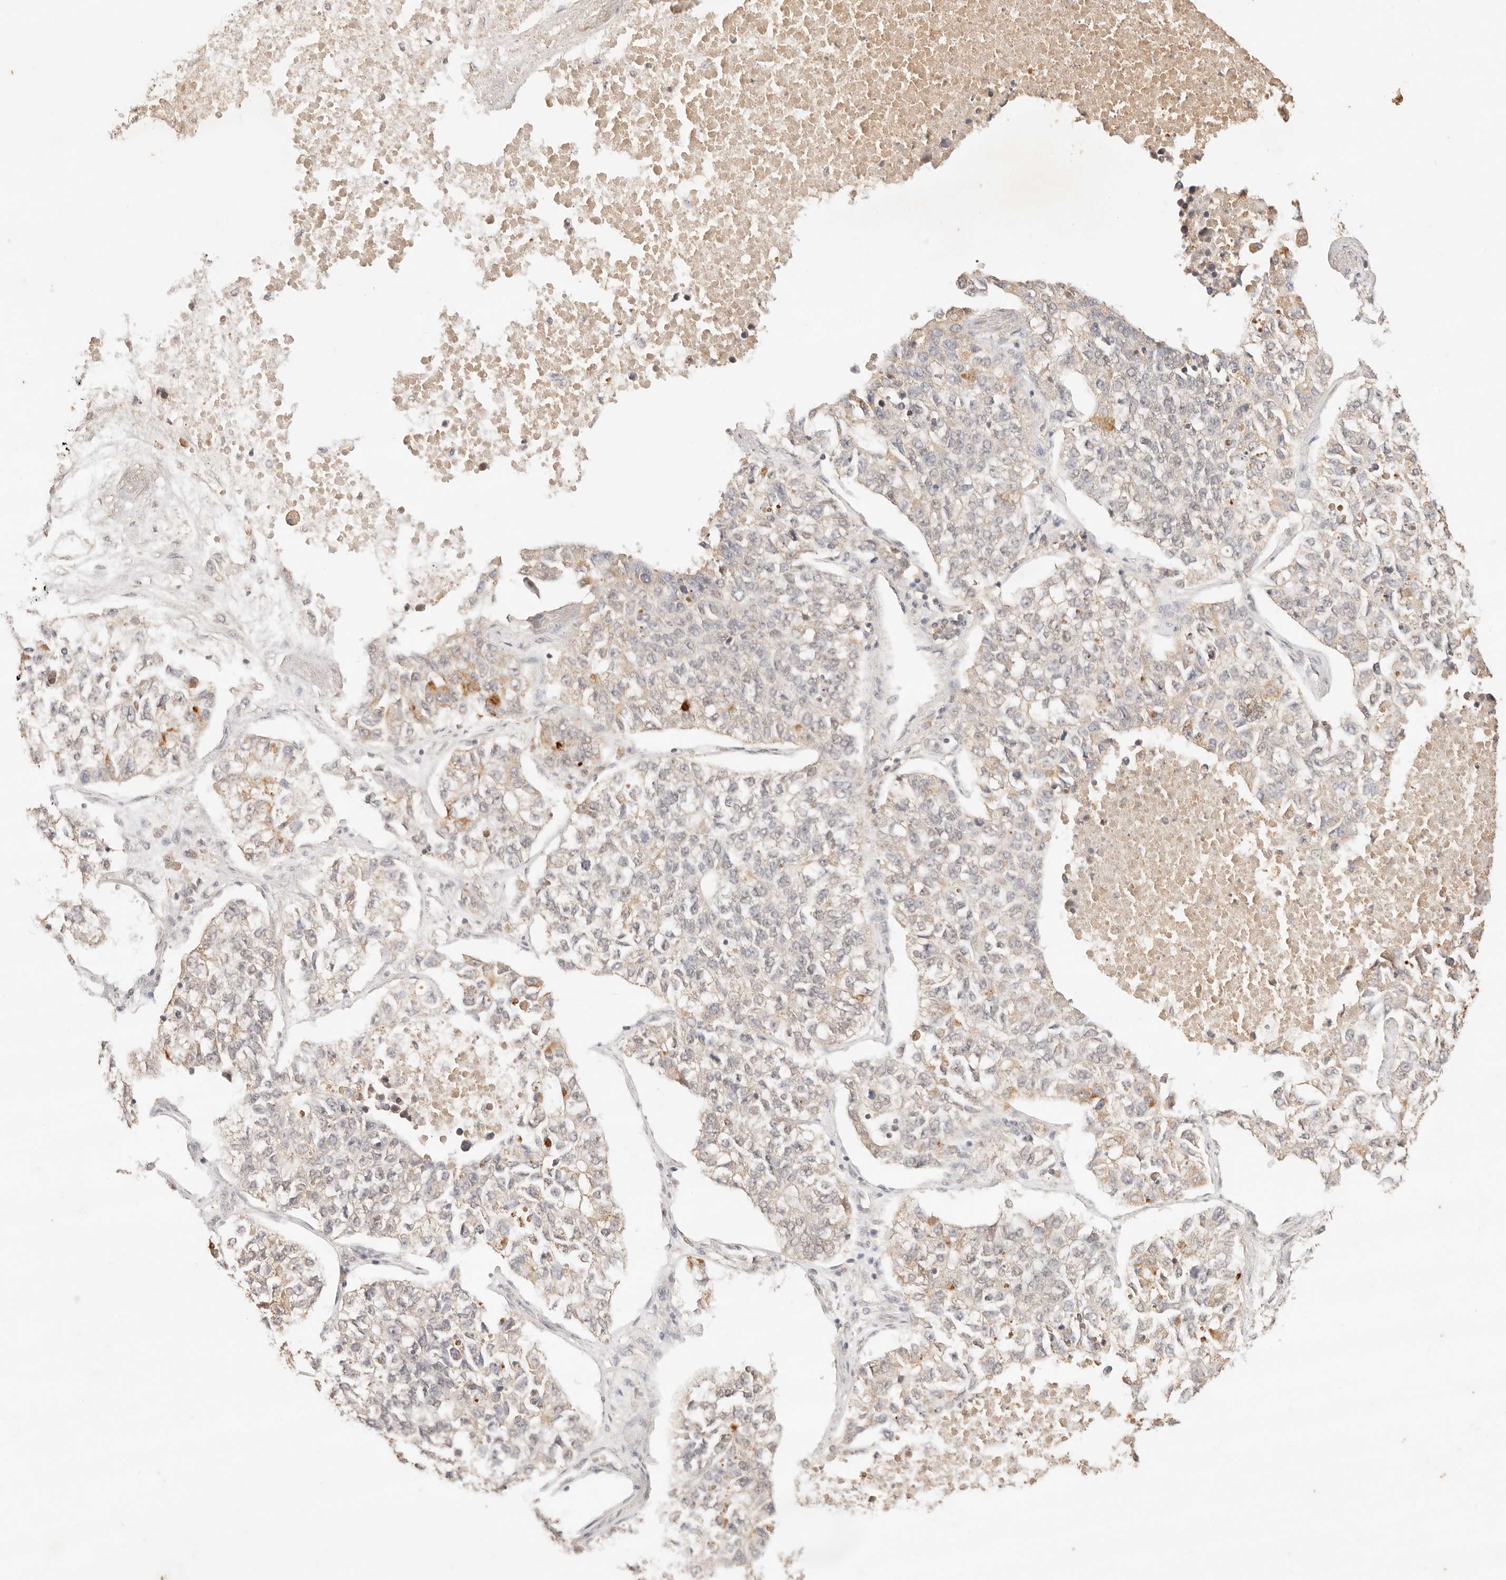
{"staining": {"intensity": "weak", "quantity": "25%-75%", "location": "cytoplasmic/membranous"}, "tissue": "lung cancer", "cell_type": "Tumor cells", "image_type": "cancer", "snomed": [{"axis": "morphology", "description": "Adenocarcinoma, NOS"}, {"axis": "topography", "description": "Lung"}], "caption": "The image demonstrates a brown stain indicating the presence of a protein in the cytoplasmic/membranous of tumor cells in lung cancer (adenocarcinoma). Using DAB (brown) and hematoxylin (blue) stains, captured at high magnification using brightfield microscopy.", "gene": "TRIM11", "patient": {"sex": "male", "age": 49}}